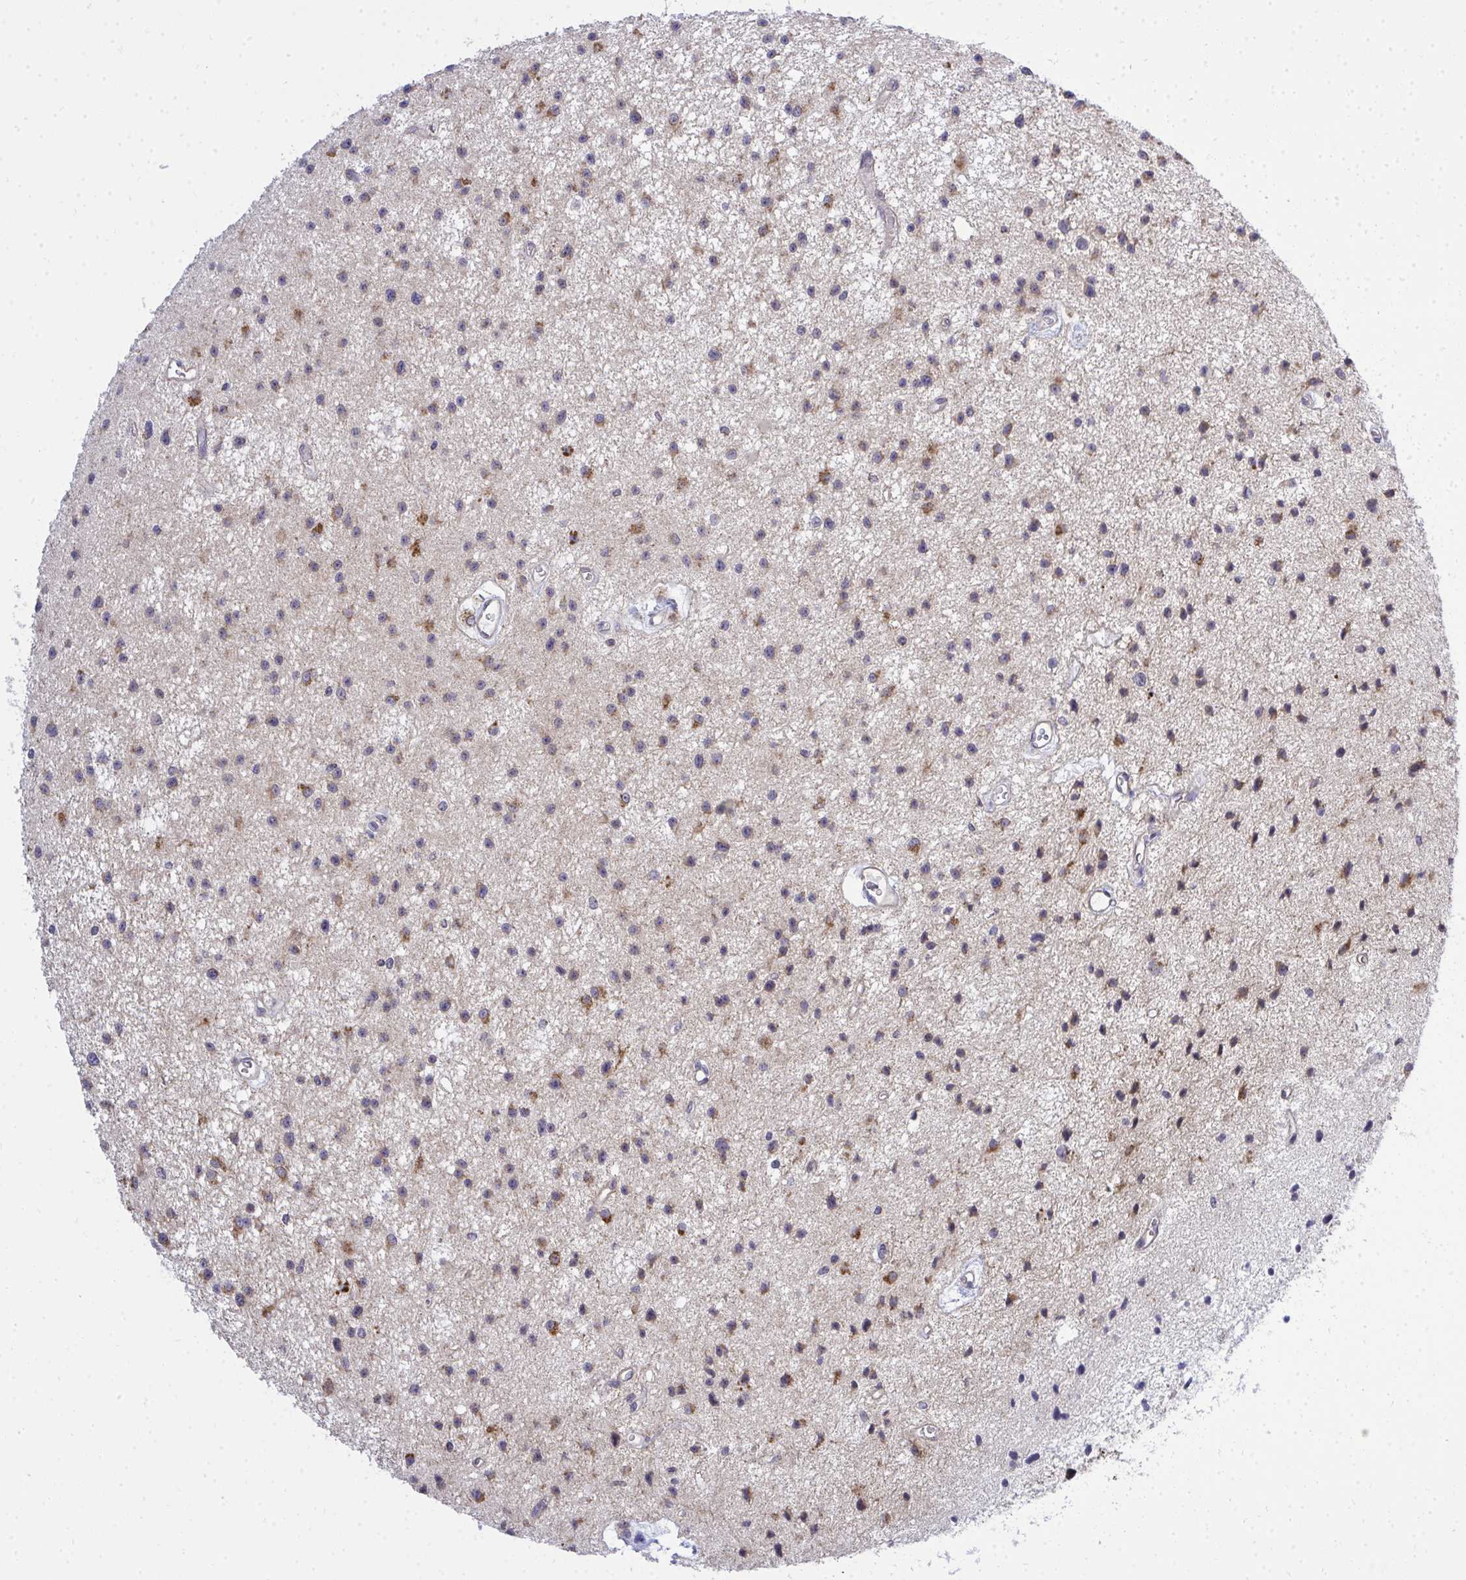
{"staining": {"intensity": "weak", "quantity": "25%-75%", "location": "cytoplasmic/membranous"}, "tissue": "glioma", "cell_type": "Tumor cells", "image_type": "cancer", "snomed": [{"axis": "morphology", "description": "Glioma, malignant, Low grade"}, {"axis": "topography", "description": "Brain"}], "caption": "Weak cytoplasmic/membranous protein positivity is seen in about 25%-75% of tumor cells in glioma.", "gene": "XAF1", "patient": {"sex": "male", "age": 43}}